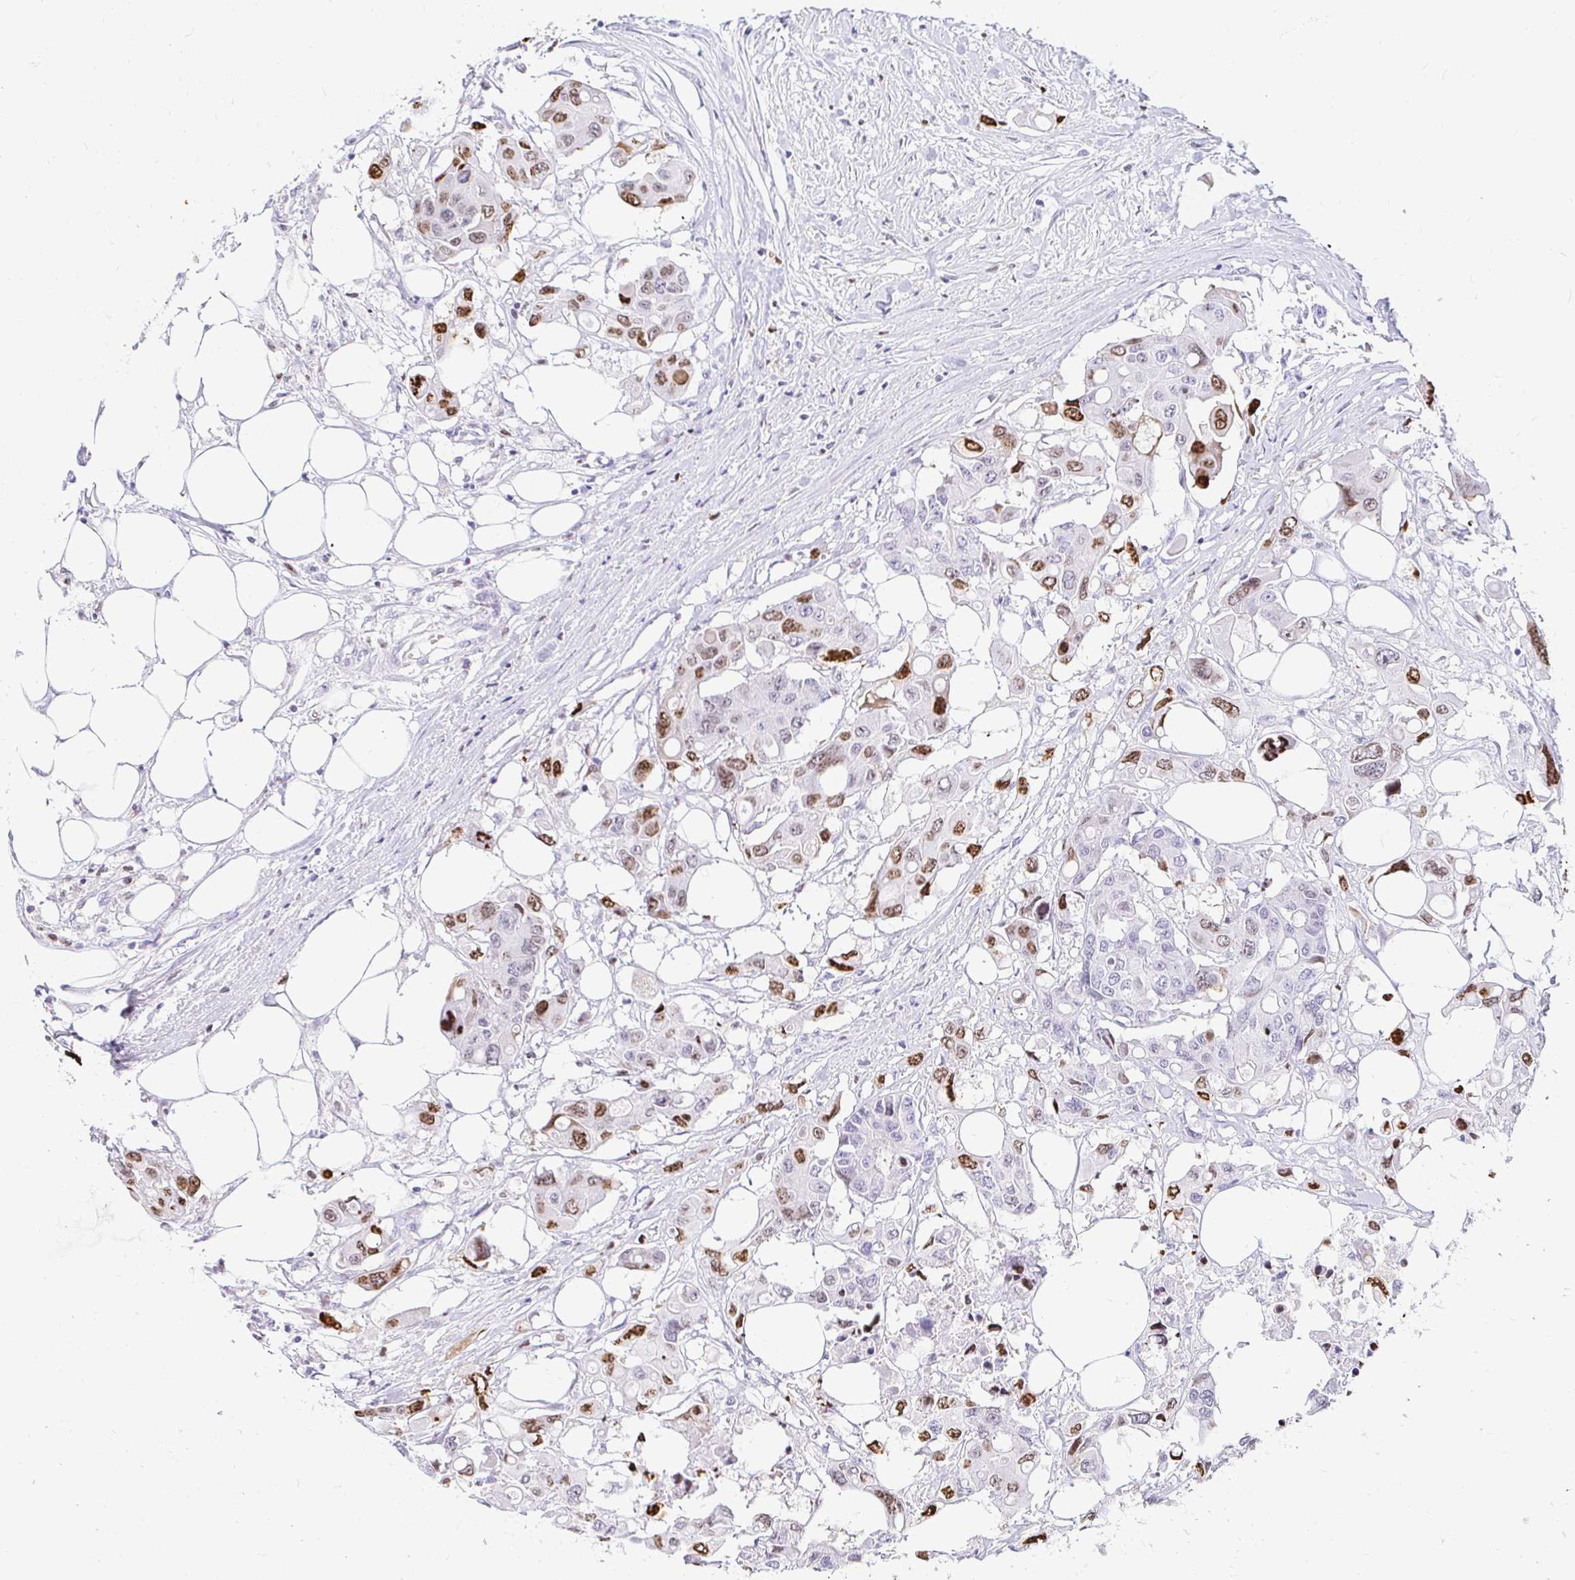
{"staining": {"intensity": "moderate", "quantity": "25%-75%", "location": "nuclear"}, "tissue": "colorectal cancer", "cell_type": "Tumor cells", "image_type": "cancer", "snomed": [{"axis": "morphology", "description": "Adenocarcinoma, NOS"}, {"axis": "topography", "description": "Colon"}], "caption": "Protein staining of colorectal cancer (adenocarcinoma) tissue shows moderate nuclear expression in approximately 25%-75% of tumor cells. (IHC, brightfield microscopy, high magnification).", "gene": "CAPSL", "patient": {"sex": "male", "age": 77}}